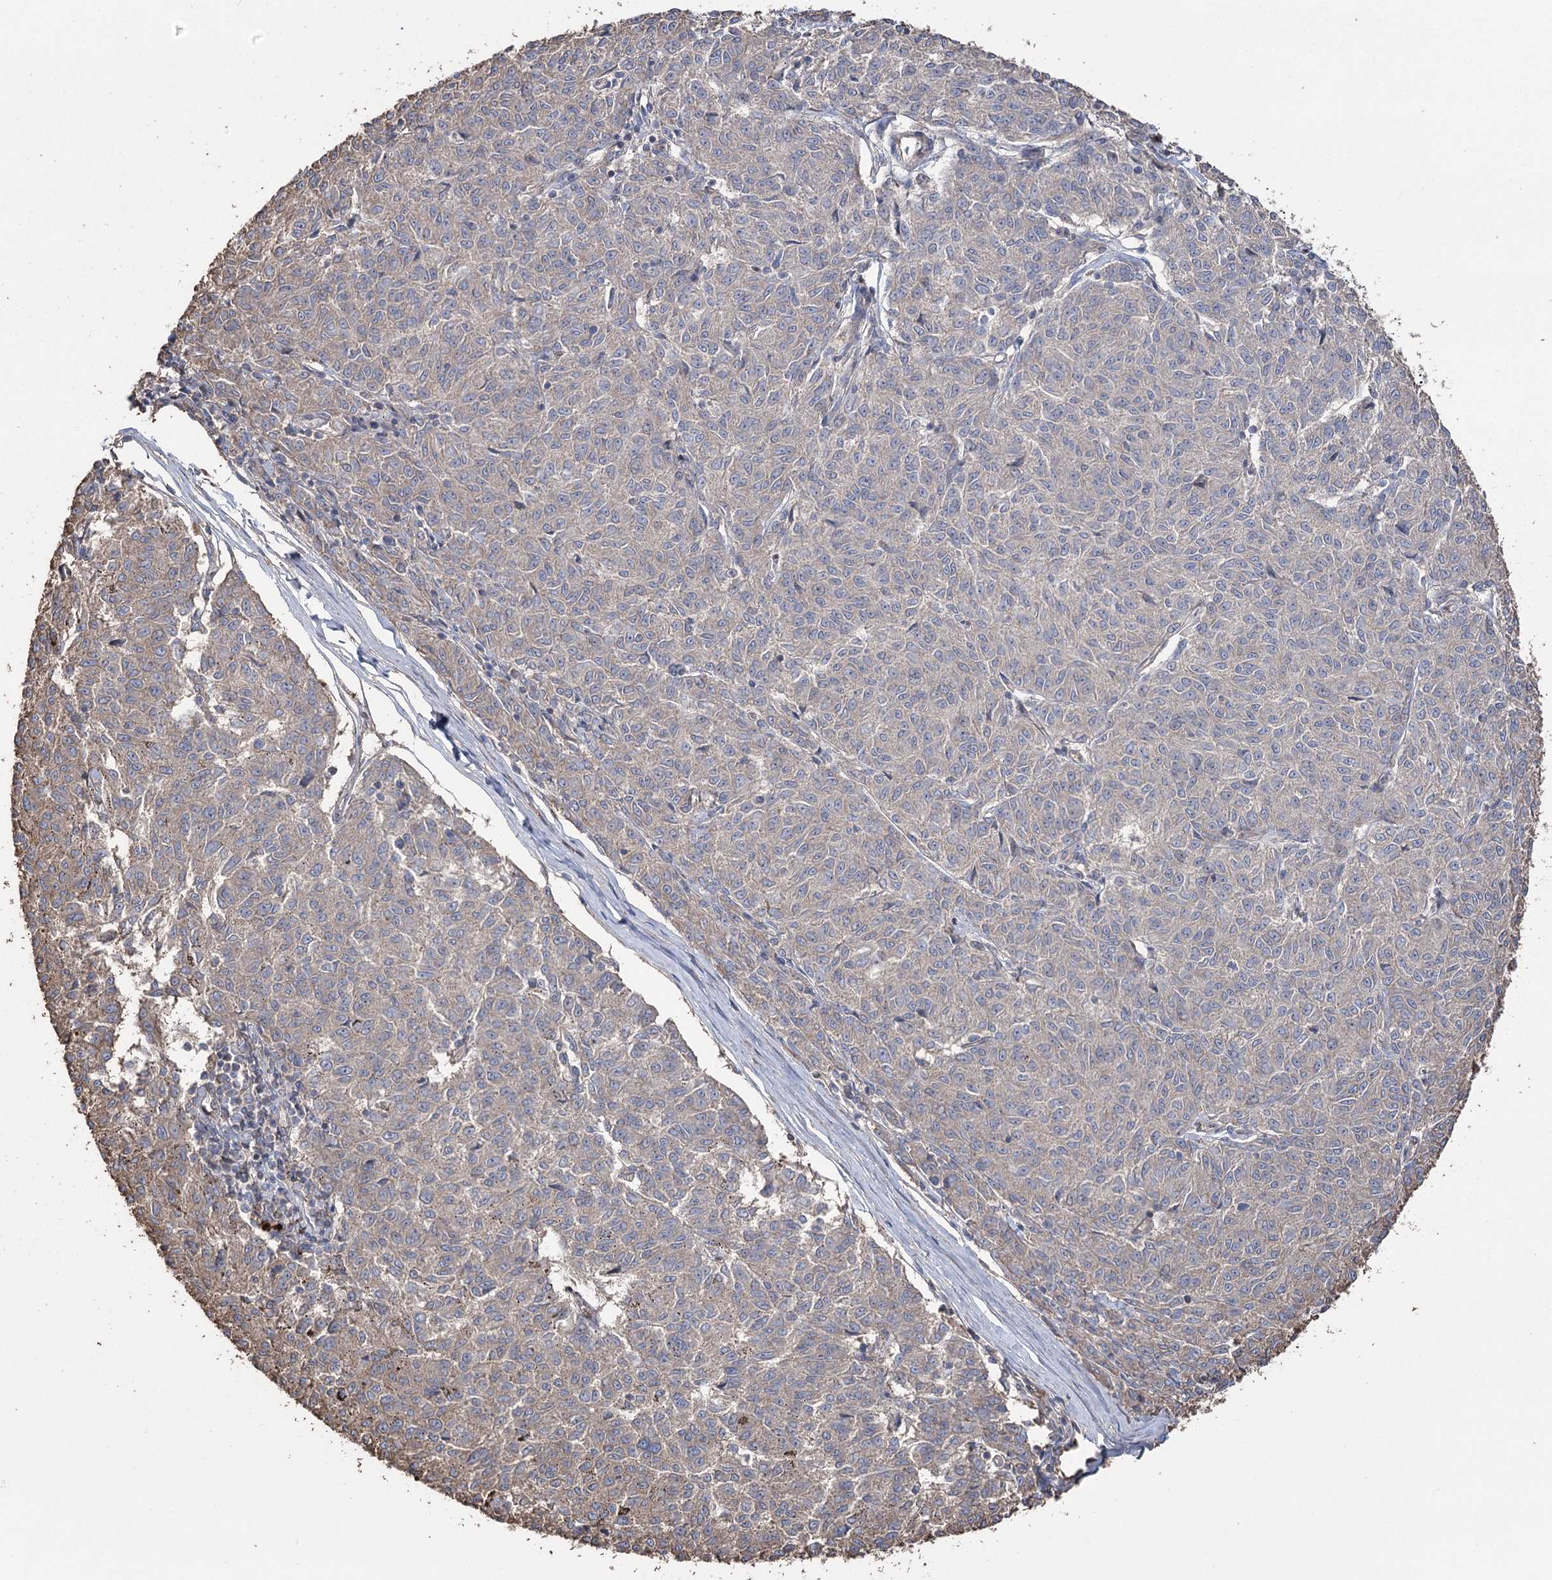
{"staining": {"intensity": "negative", "quantity": "none", "location": "none"}, "tissue": "melanoma", "cell_type": "Tumor cells", "image_type": "cancer", "snomed": [{"axis": "morphology", "description": "Malignant melanoma, NOS"}, {"axis": "topography", "description": "Skin"}], "caption": "An image of human melanoma is negative for staining in tumor cells.", "gene": "FAM13B", "patient": {"sex": "female", "age": 72}}